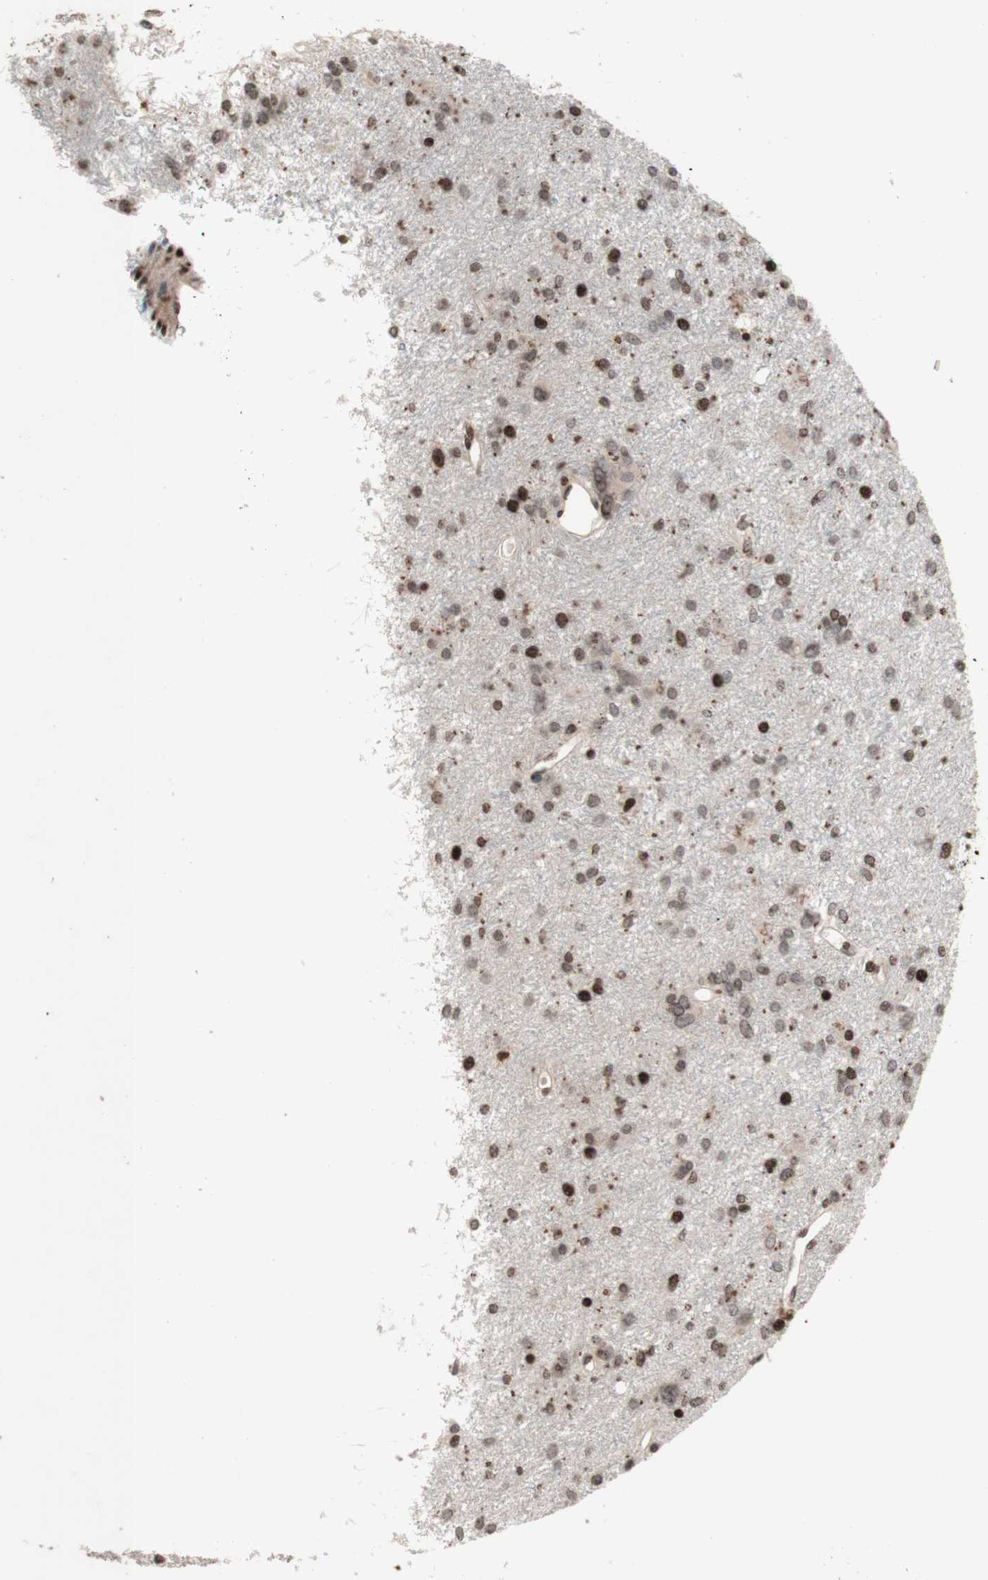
{"staining": {"intensity": "strong", "quantity": "<25%", "location": "nuclear"}, "tissue": "glioma", "cell_type": "Tumor cells", "image_type": "cancer", "snomed": [{"axis": "morphology", "description": "Glioma, malignant, High grade"}, {"axis": "topography", "description": "Brain"}], "caption": "Immunohistochemistry (DAB (3,3'-diaminobenzidine)) staining of human glioma shows strong nuclear protein positivity in approximately <25% of tumor cells.", "gene": "POLA1", "patient": {"sex": "female", "age": 59}}